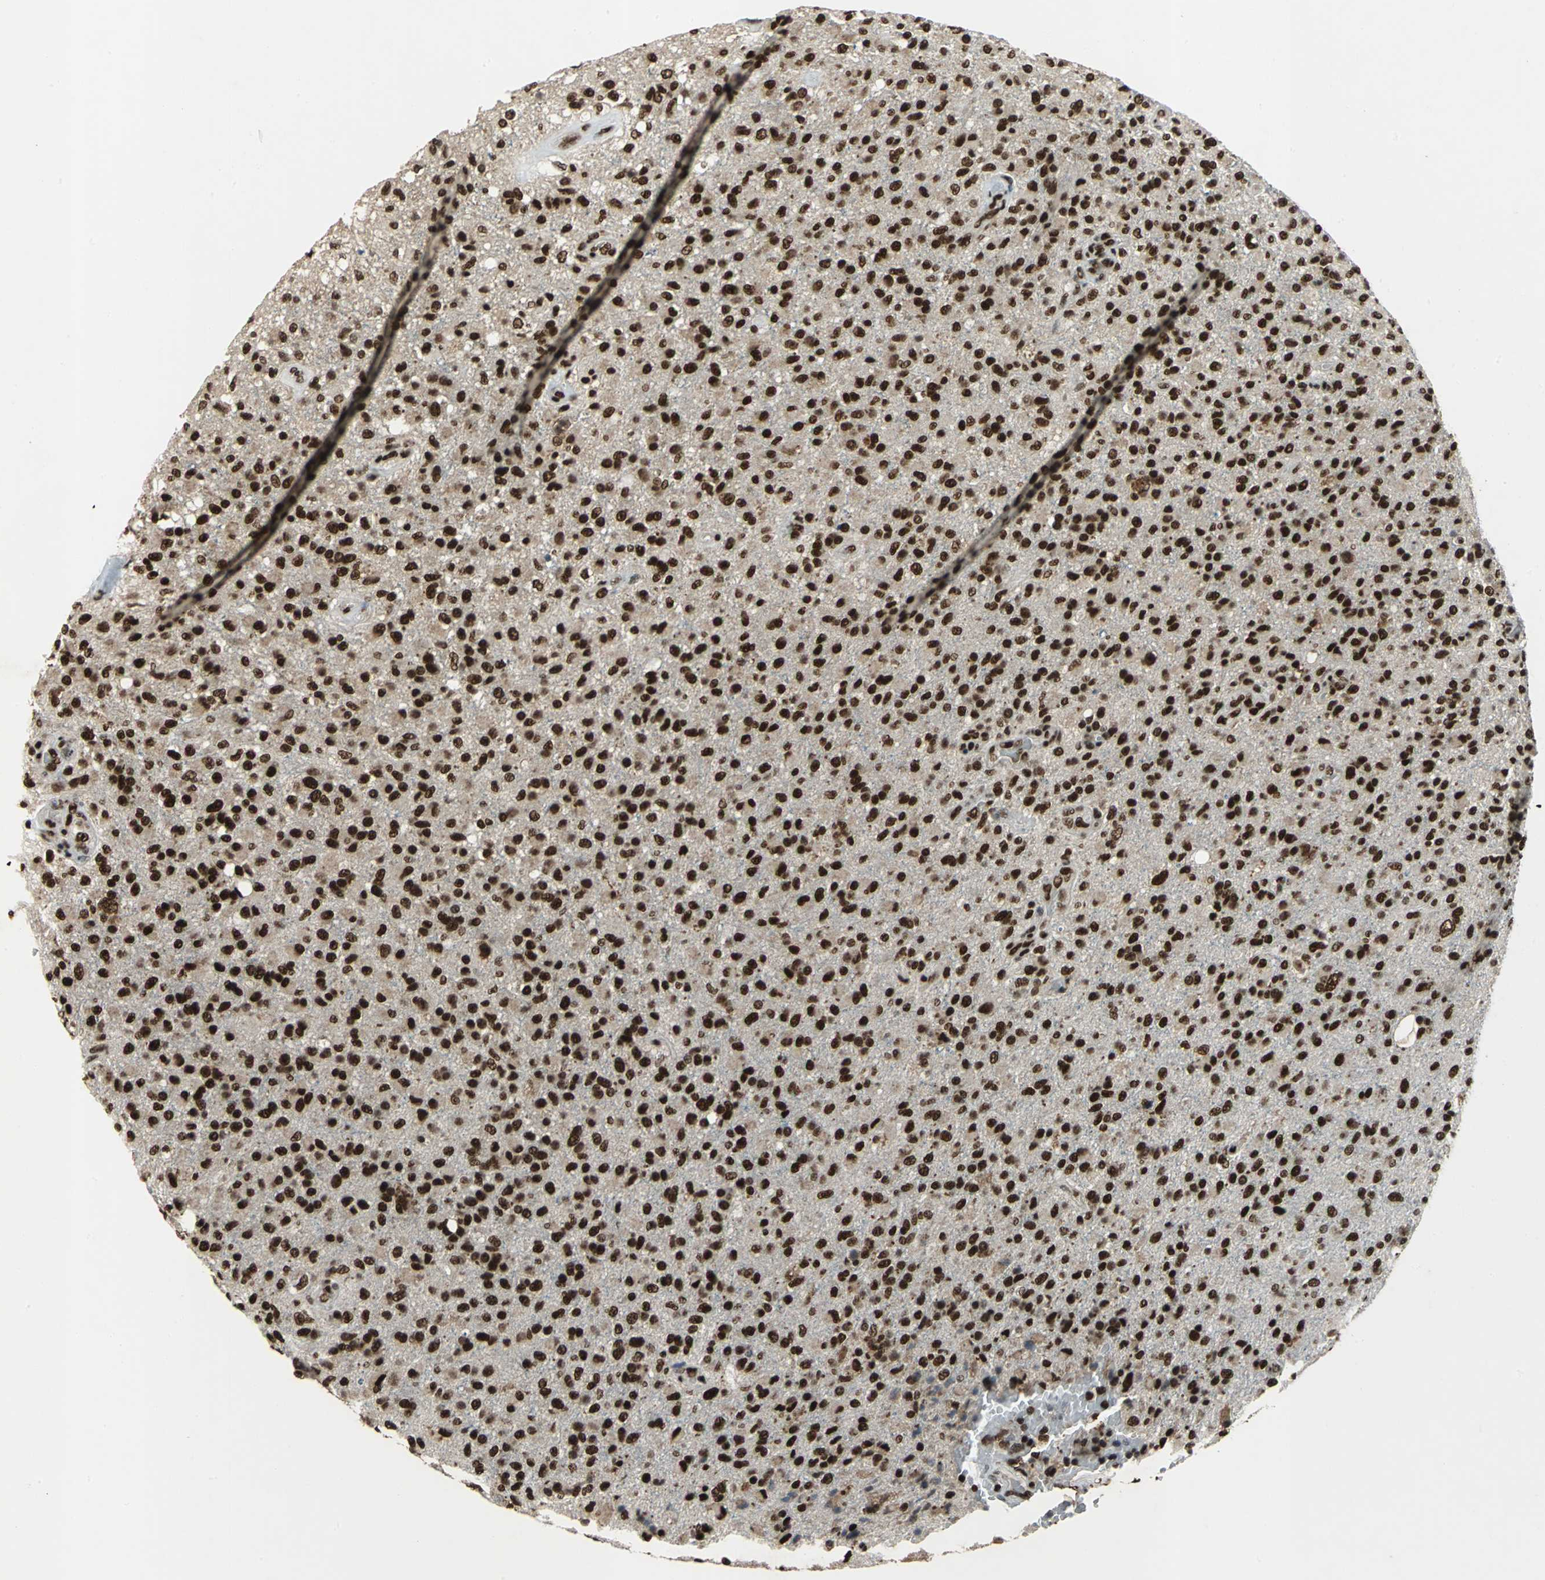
{"staining": {"intensity": "strong", "quantity": ">75%", "location": "nuclear"}, "tissue": "glioma", "cell_type": "Tumor cells", "image_type": "cancer", "snomed": [{"axis": "morphology", "description": "Glioma, malignant, High grade"}, {"axis": "topography", "description": "Brain"}], "caption": "The immunohistochemical stain shows strong nuclear positivity in tumor cells of glioma tissue. (Brightfield microscopy of DAB IHC at high magnification).", "gene": "MTA2", "patient": {"sex": "male", "age": 71}}